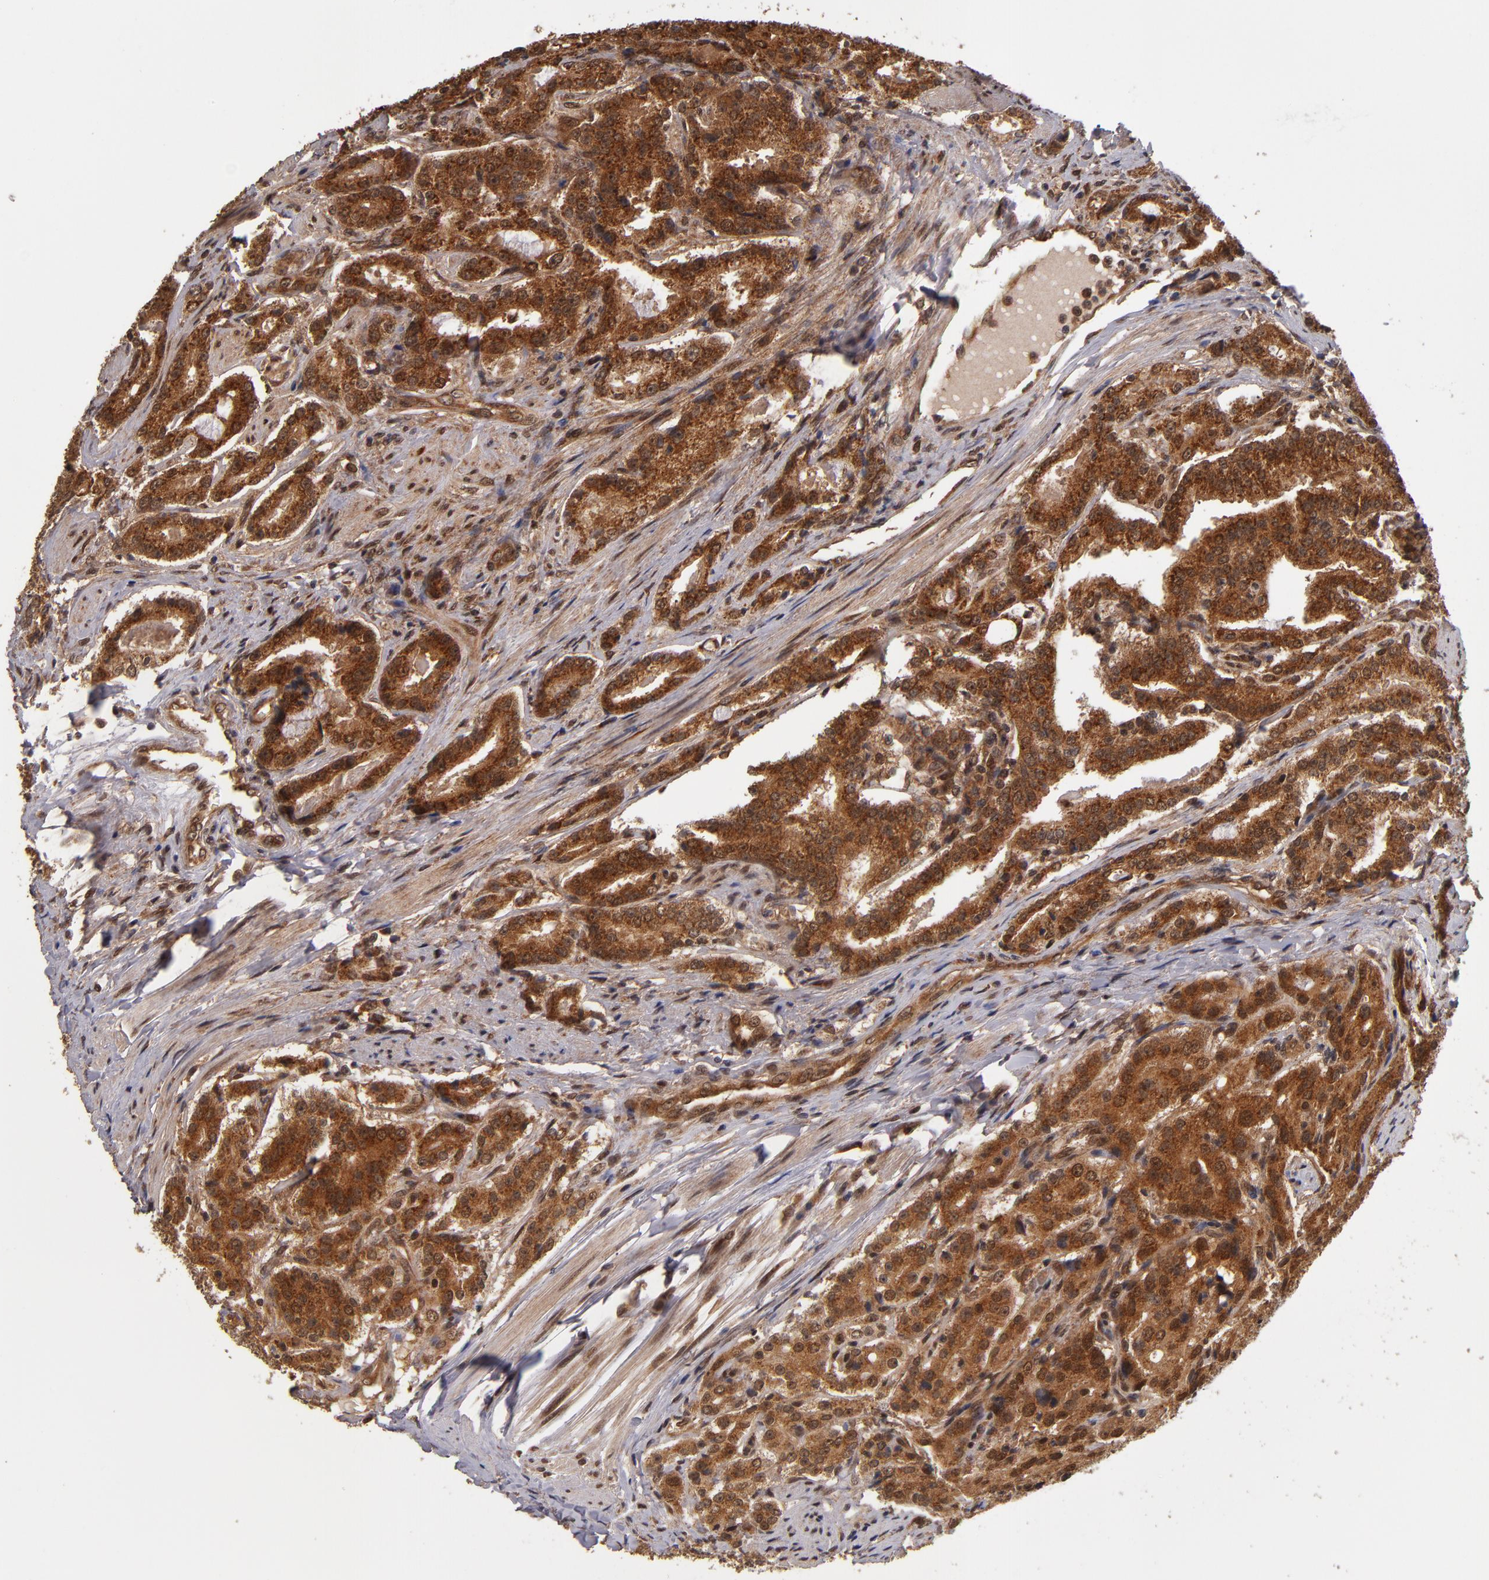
{"staining": {"intensity": "strong", "quantity": ">75%", "location": "cytoplasmic/membranous,nuclear"}, "tissue": "prostate cancer", "cell_type": "Tumor cells", "image_type": "cancer", "snomed": [{"axis": "morphology", "description": "Adenocarcinoma, Medium grade"}, {"axis": "topography", "description": "Prostate"}], "caption": "This photomicrograph demonstrates prostate cancer stained with IHC to label a protein in brown. The cytoplasmic/membranous and nuclear of tumor cells show strong positivity for the protein. Nuclei are counter-stained blue.", "gene": "CUL5", "patient": {"sex": "male", "age": 72}}